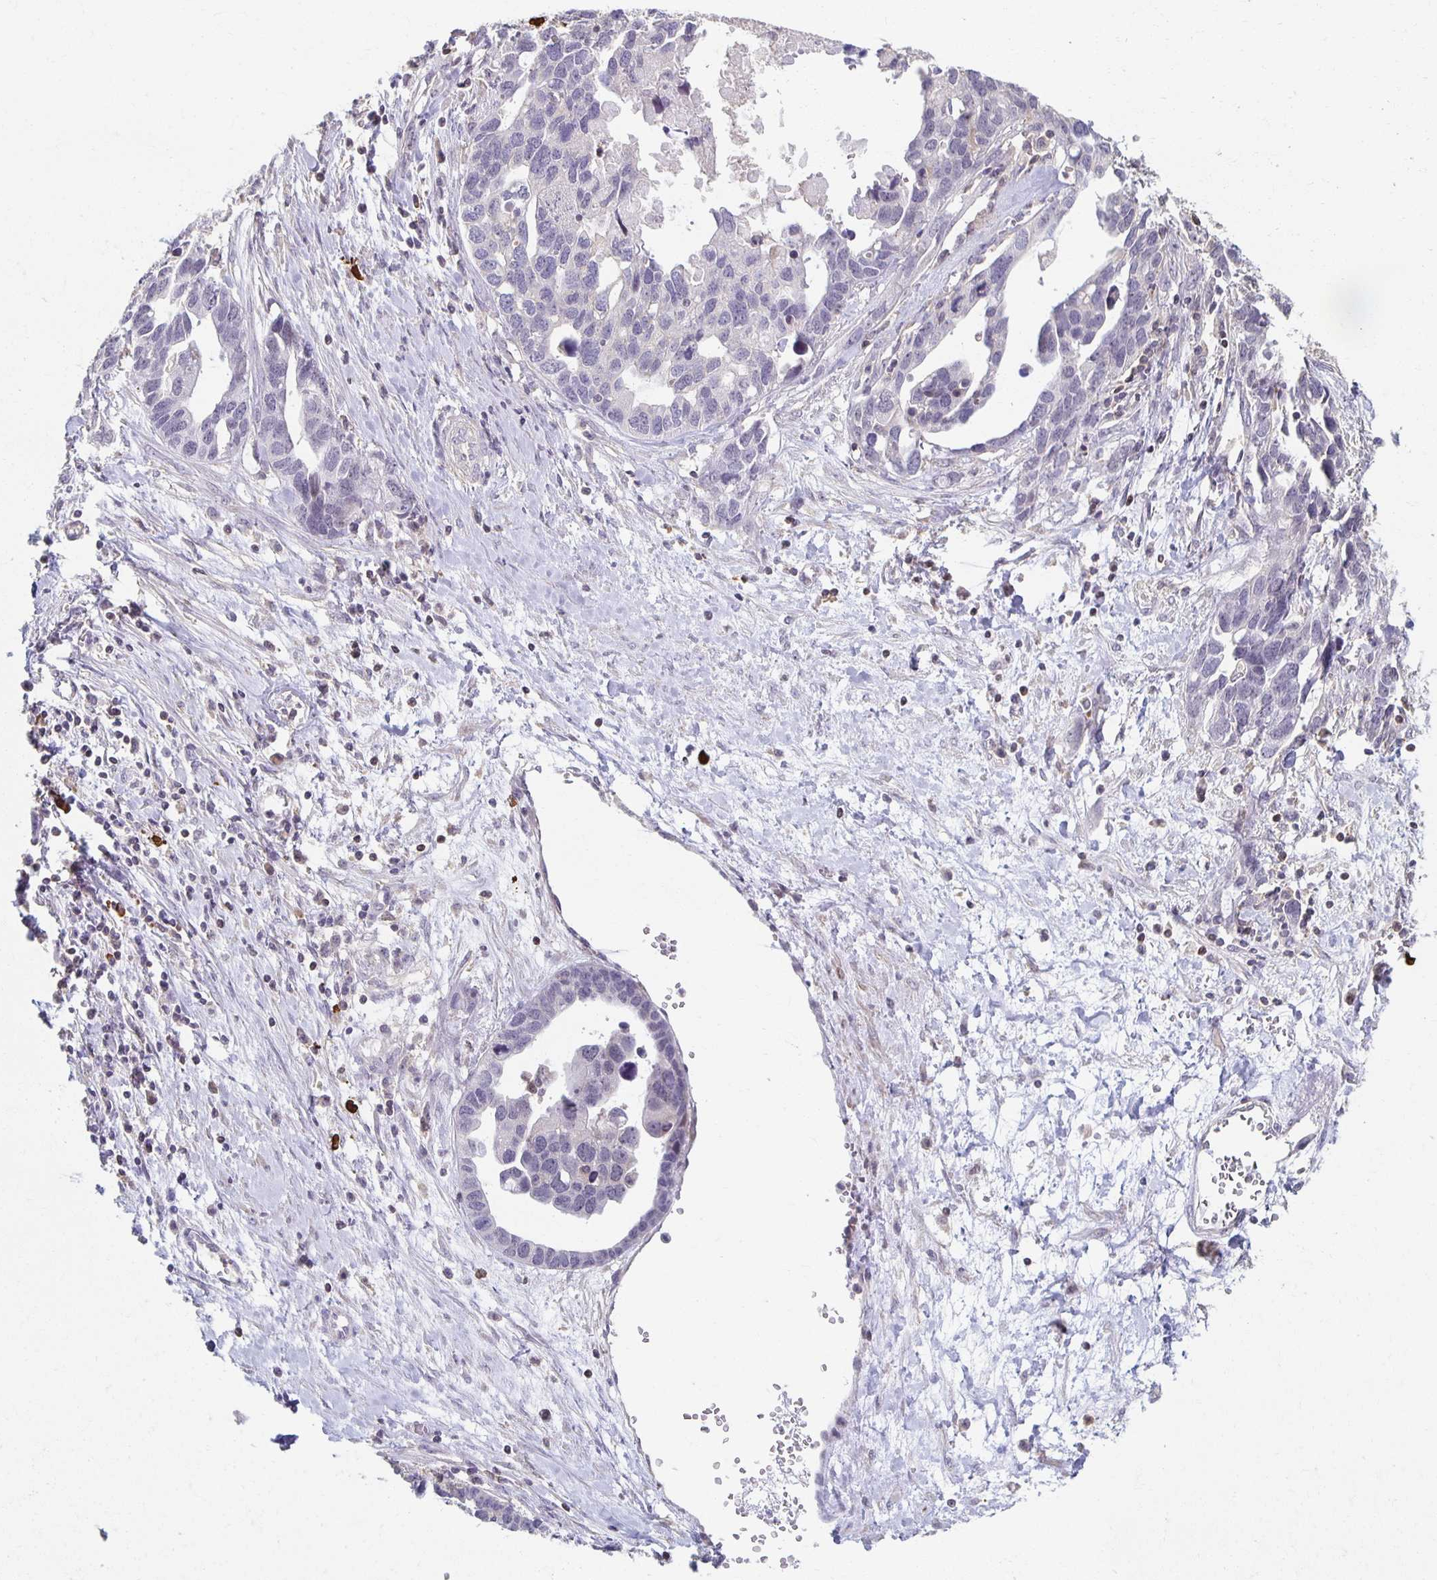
{"staining": {"intensity": "negative", "quantity": "none", "location": "none"}, "tissue": "ovarian cancer", "cell_type": "Tumor cells", "image_type": "cancer", "snomed": [{"axis": "morphology", "description": "Cystadenocarcinoma, serous, NOS"}, {"axis": "topography", "description": "Ovary"}], "caption": "Tumor cells are negative for brown protein staining in ovarian cancer.", "gene": "ZNF692", "patient": {"sex": "female", "age": 54}}